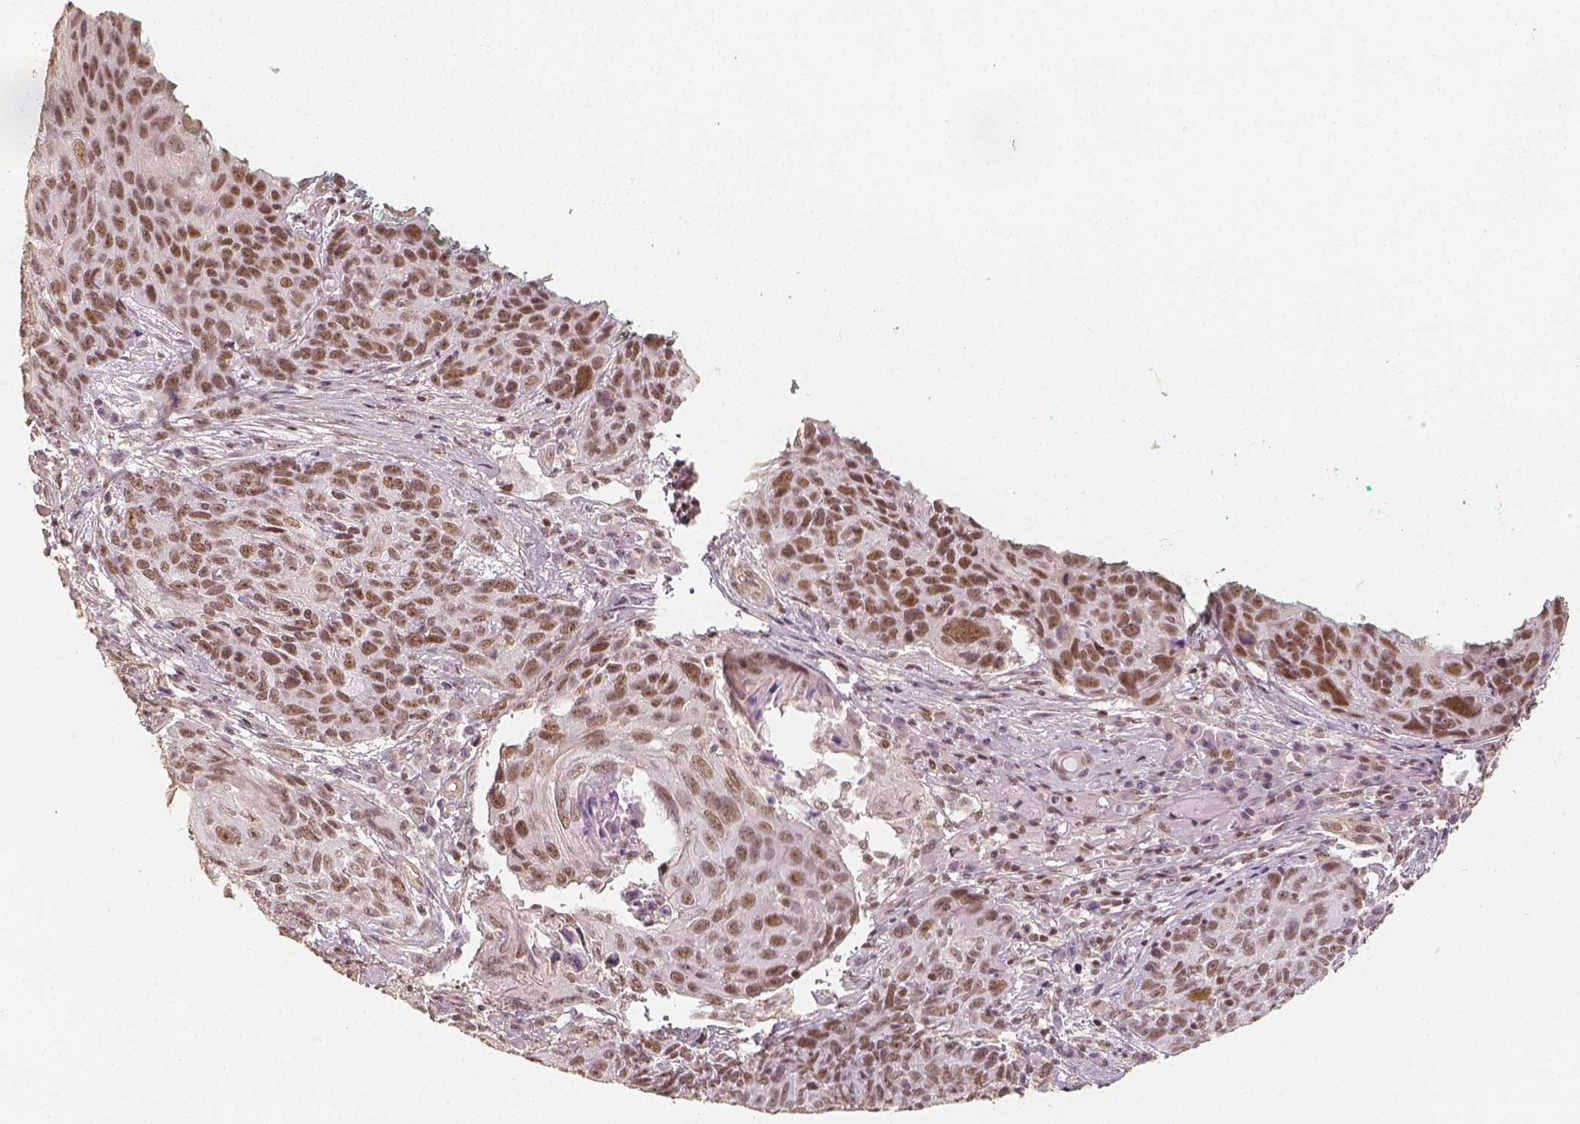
{"staining": {"intensity": "moderate", "quantity": ">75%", "location": "nuclear"}, "tissue": "skin cancer", "cell_type": "Tumor cells", "image_type": "cancer", "snomed": [{"axis": "morphology", "description": "Squamous cell carcinoma, NOS"}, {"axis": "topography", "description": "Skin"}], "caption": "Skin cancer (squamous cell carcinoma) stained for a protein (brown) exhibits moderate nuclear positive positivity in approximately >75% of tumor cells.", "gene": "HDAC1", "patient": {"sex": "male", "age": 92}}